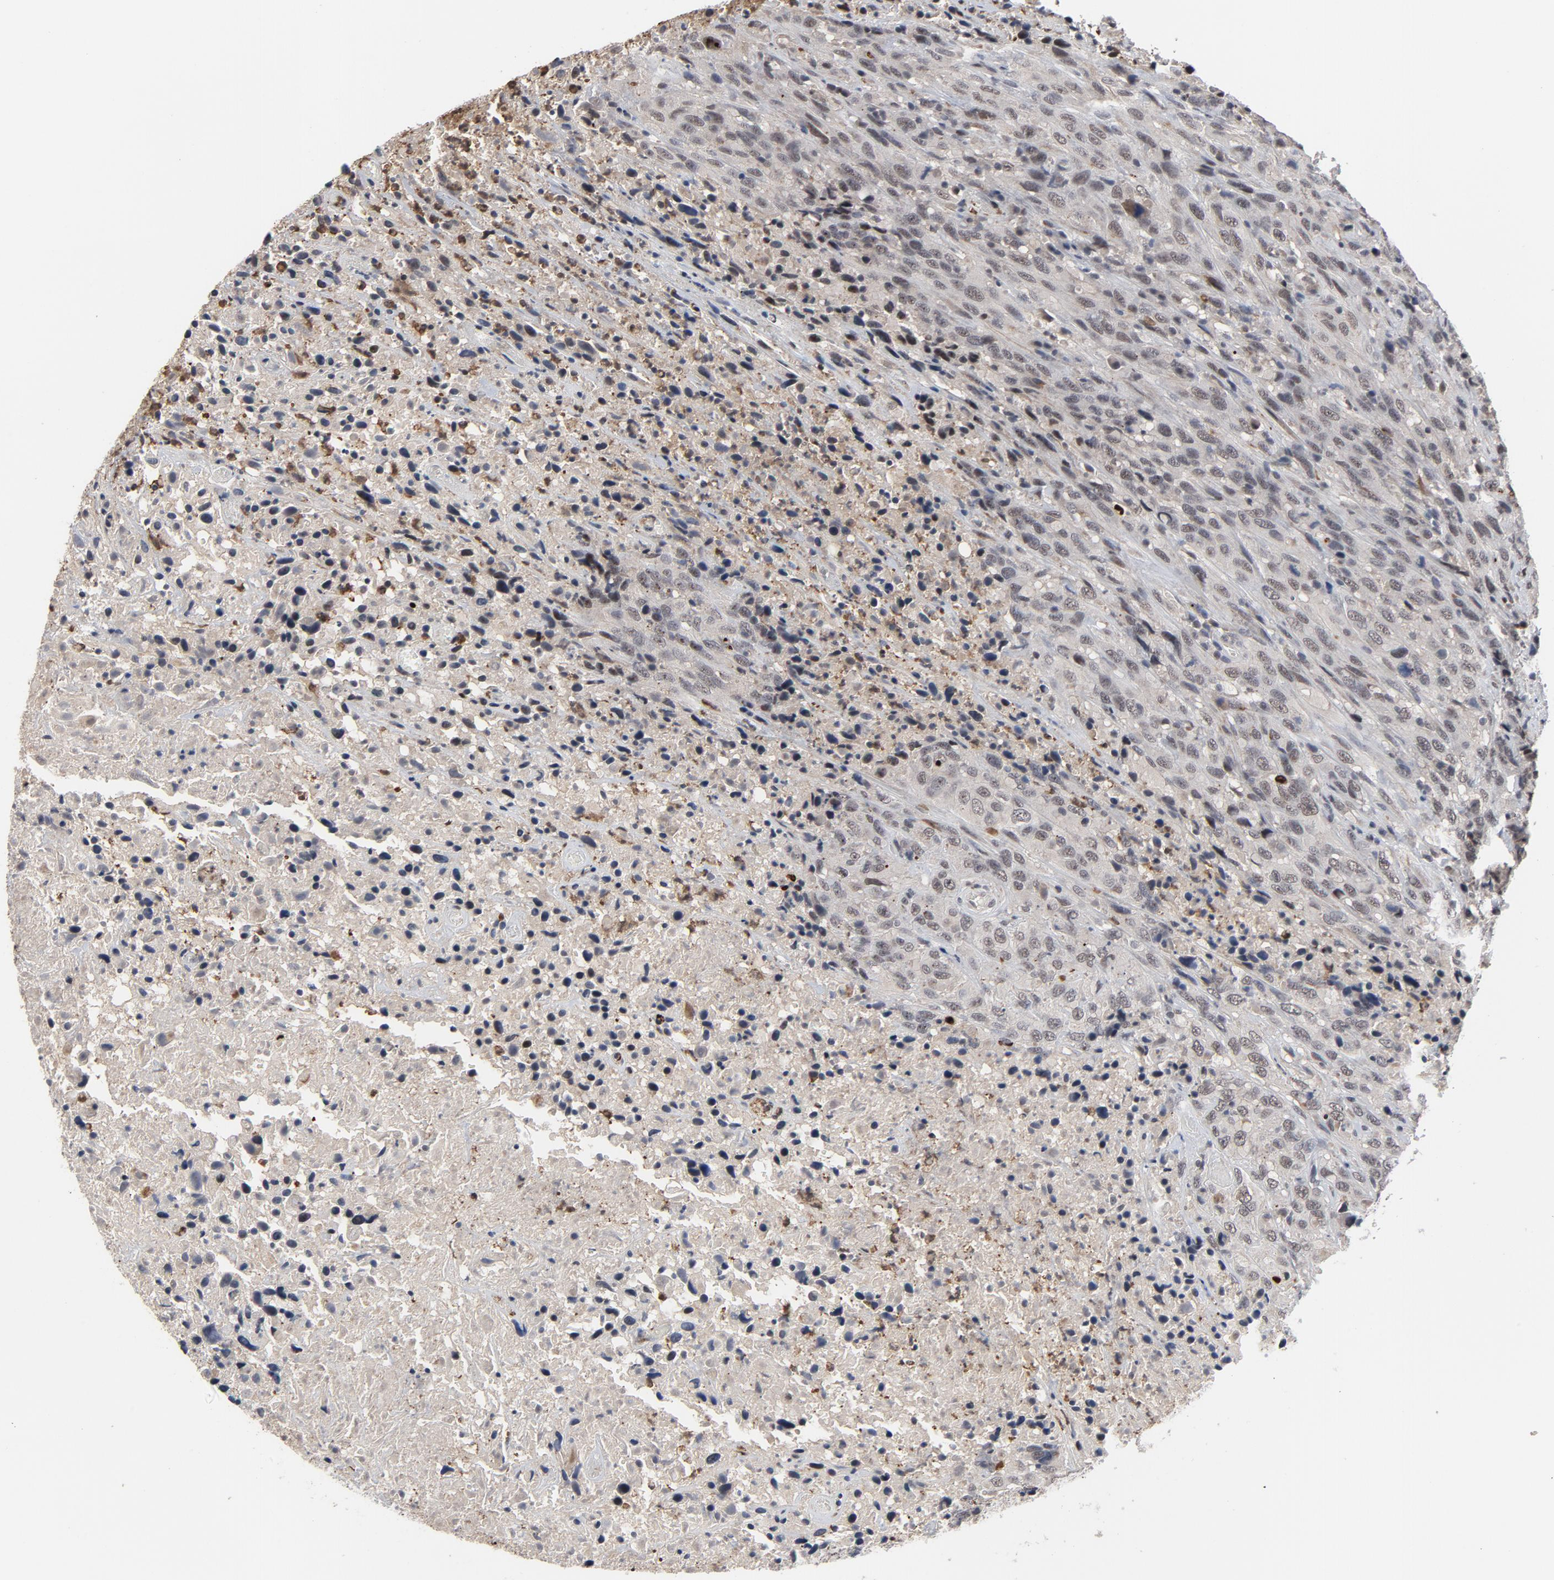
{"staining": {"intensity": "weak", "quantity": "<25%", "location": "nuclear"}, "tissue": "urothelial cancer", "cell_type": "Tumor cells", "image_type": "cancer", "snomed": [{"axis": "morphology", "description": "Urothelial carcinoma, High grade"}, {"axis": "topography", "description": "Urinary bladder"}], "caption": "The IHC histopathology image has no significant staining in tumor cells of urothelial cancer tissue. (Immunohistochemistry, brightfield microscopy, high magnification).", "gene": "RTL5", "patient": {"sex": "male", "age": 61}}